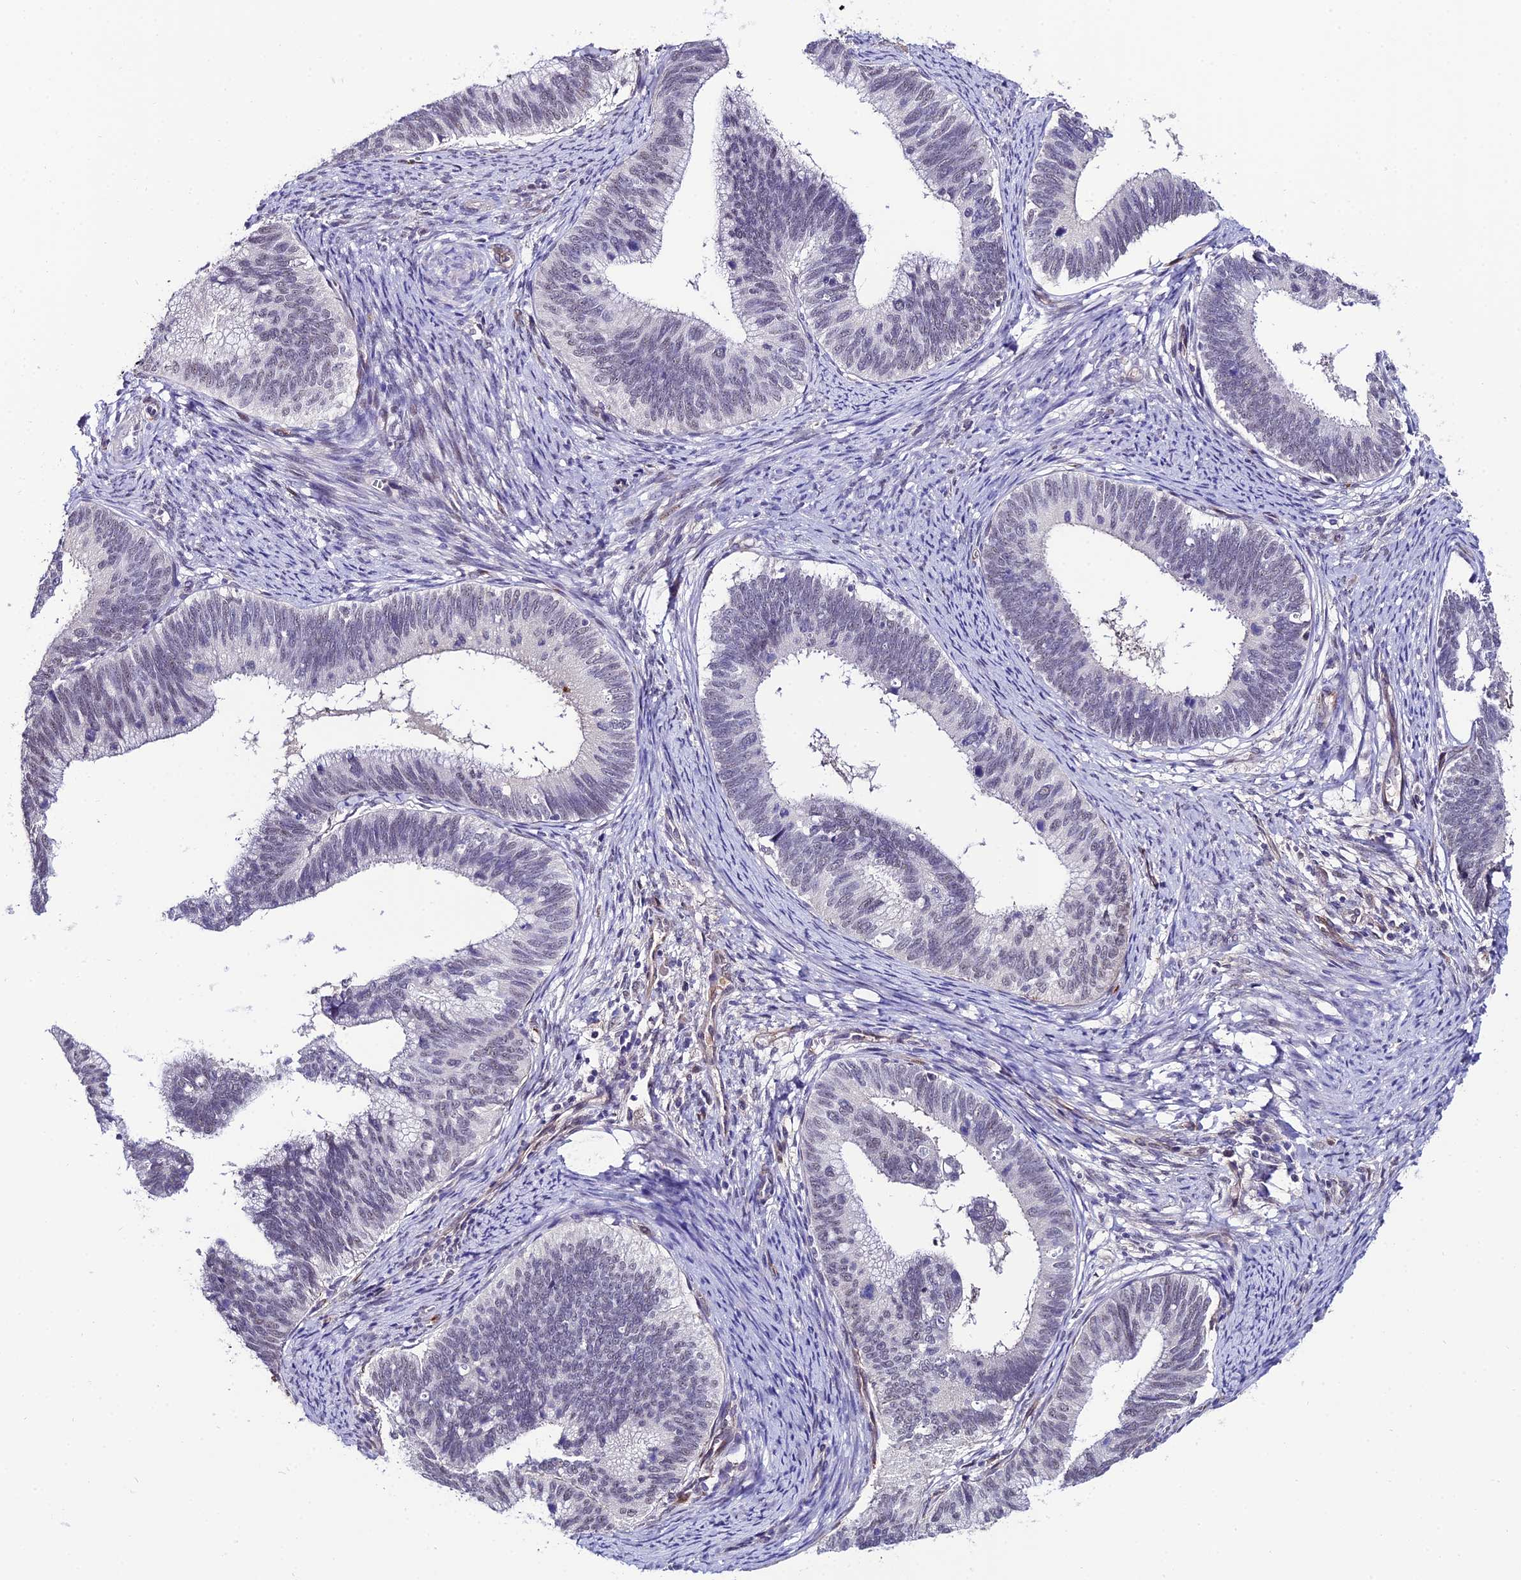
{"staining": {"intensity": "negative", "quantity": "none", "location": "none"}, "tissue": "cervical cancer", "cell_type": "Tumor cells", "image_type": "cancer", "snomed": [{"axis": "morphology", "description": "Adenocarcinoma, NOS"}, {"axis": "topography", "description": "Cervix"}], "caption": "Cervical adenocarcinoma stained for a protein using immunohistochemistry (IHC) exhibits no staining tumor cells.", "gene": "SYT15", "patient": {"sex": "female", "age": 42}}